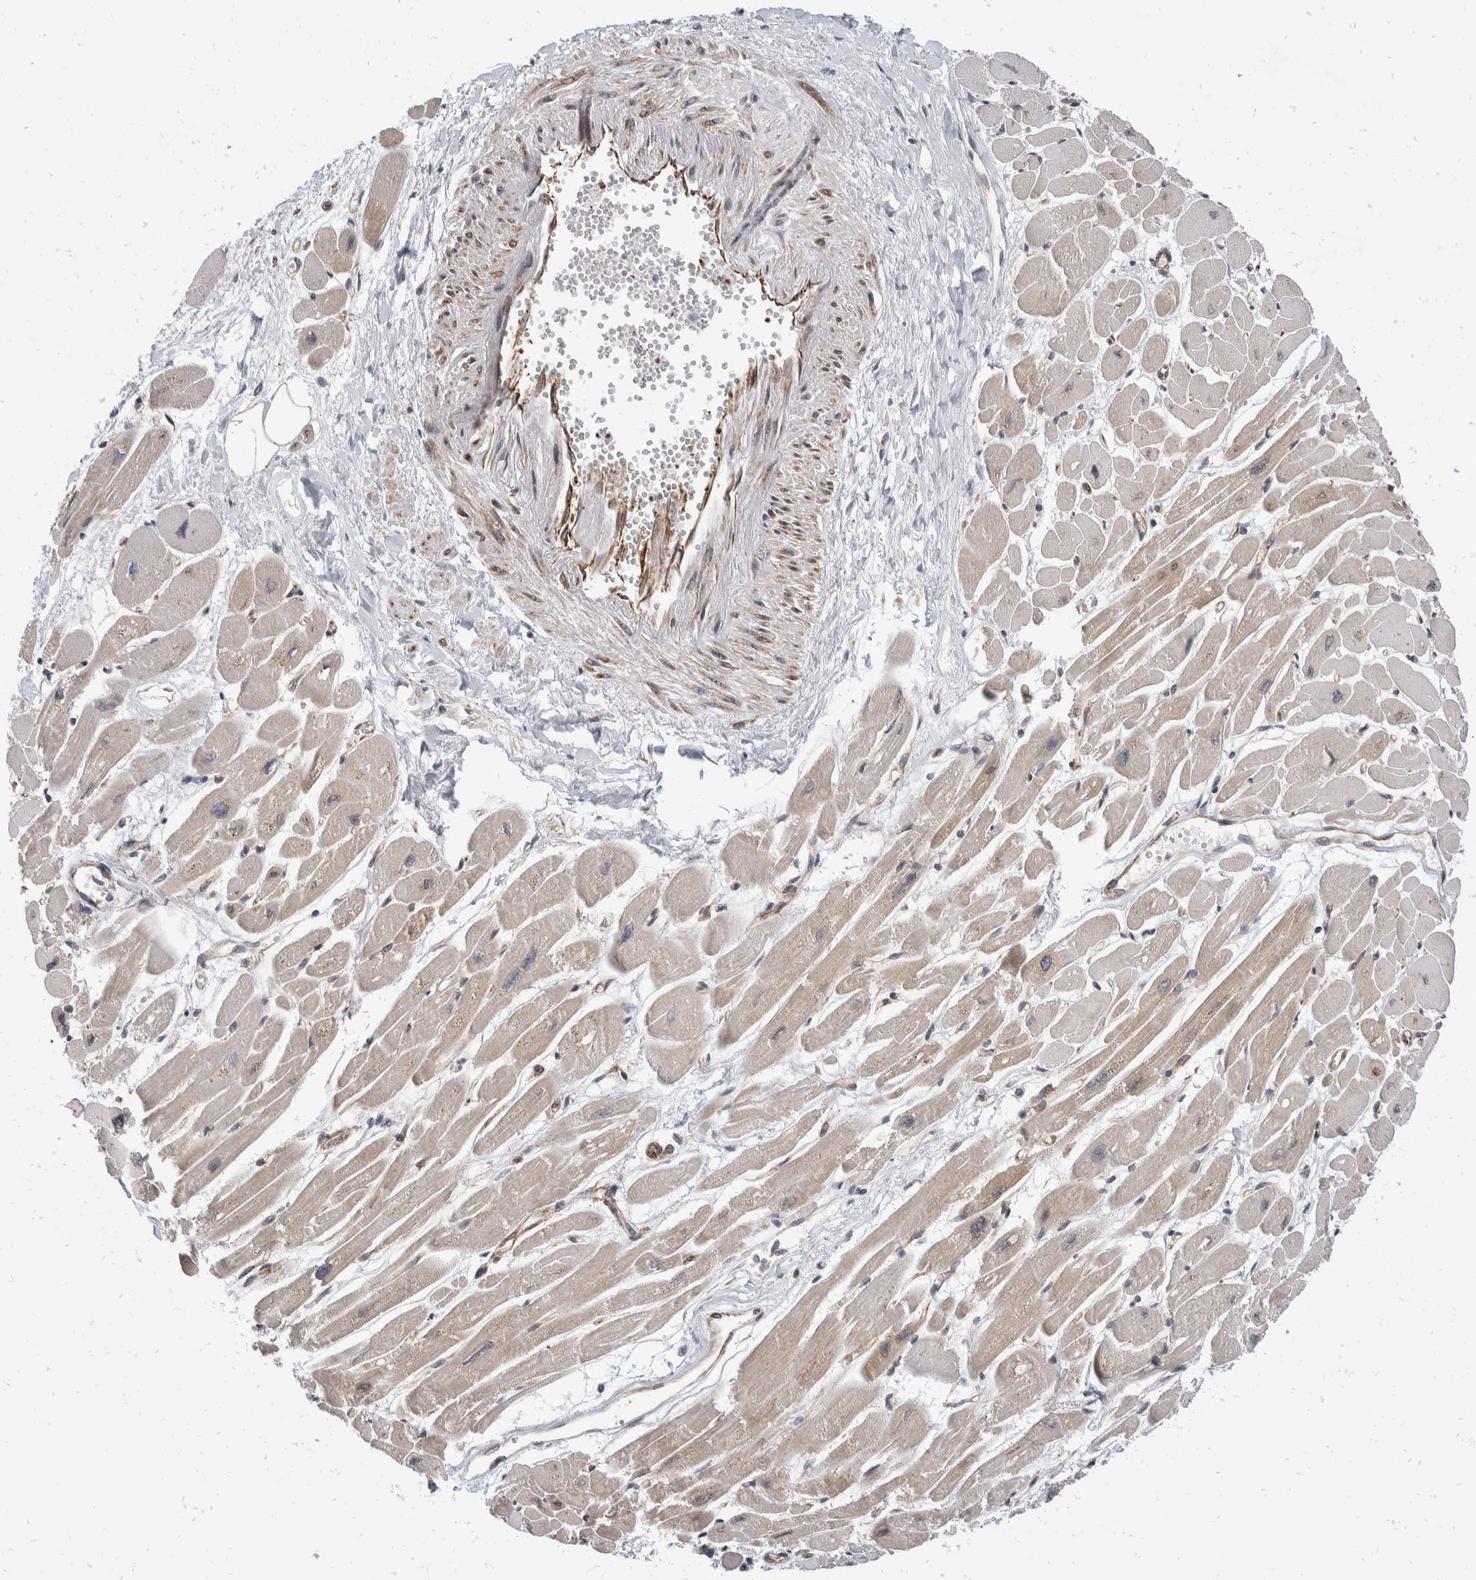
{"staining": {"intensity": "weak", "quantity": "25%-75%", "location": "cytoplasmic/membranous"}, "tissue": "heart muscle", "cell_type": "Cardiomyocytes", "image_type": "normal", "snomed": [{"axis": "morphology", "description": "Normal tissue, NOS"}, {"axis": "topography", "description": "Heart"}], "caption": "Immunohistochemical staining of unremarkable human heart muscle exhibits weak cytoplasmic/membranous protein expression in about 25%-75% of cardiomyocytes. Immunohistochemistry (ihc) stains the protein in brown and the nuclei are stained blue.", "gene": "TMEM245", "patient": {"sex": "female", "age": 54}}